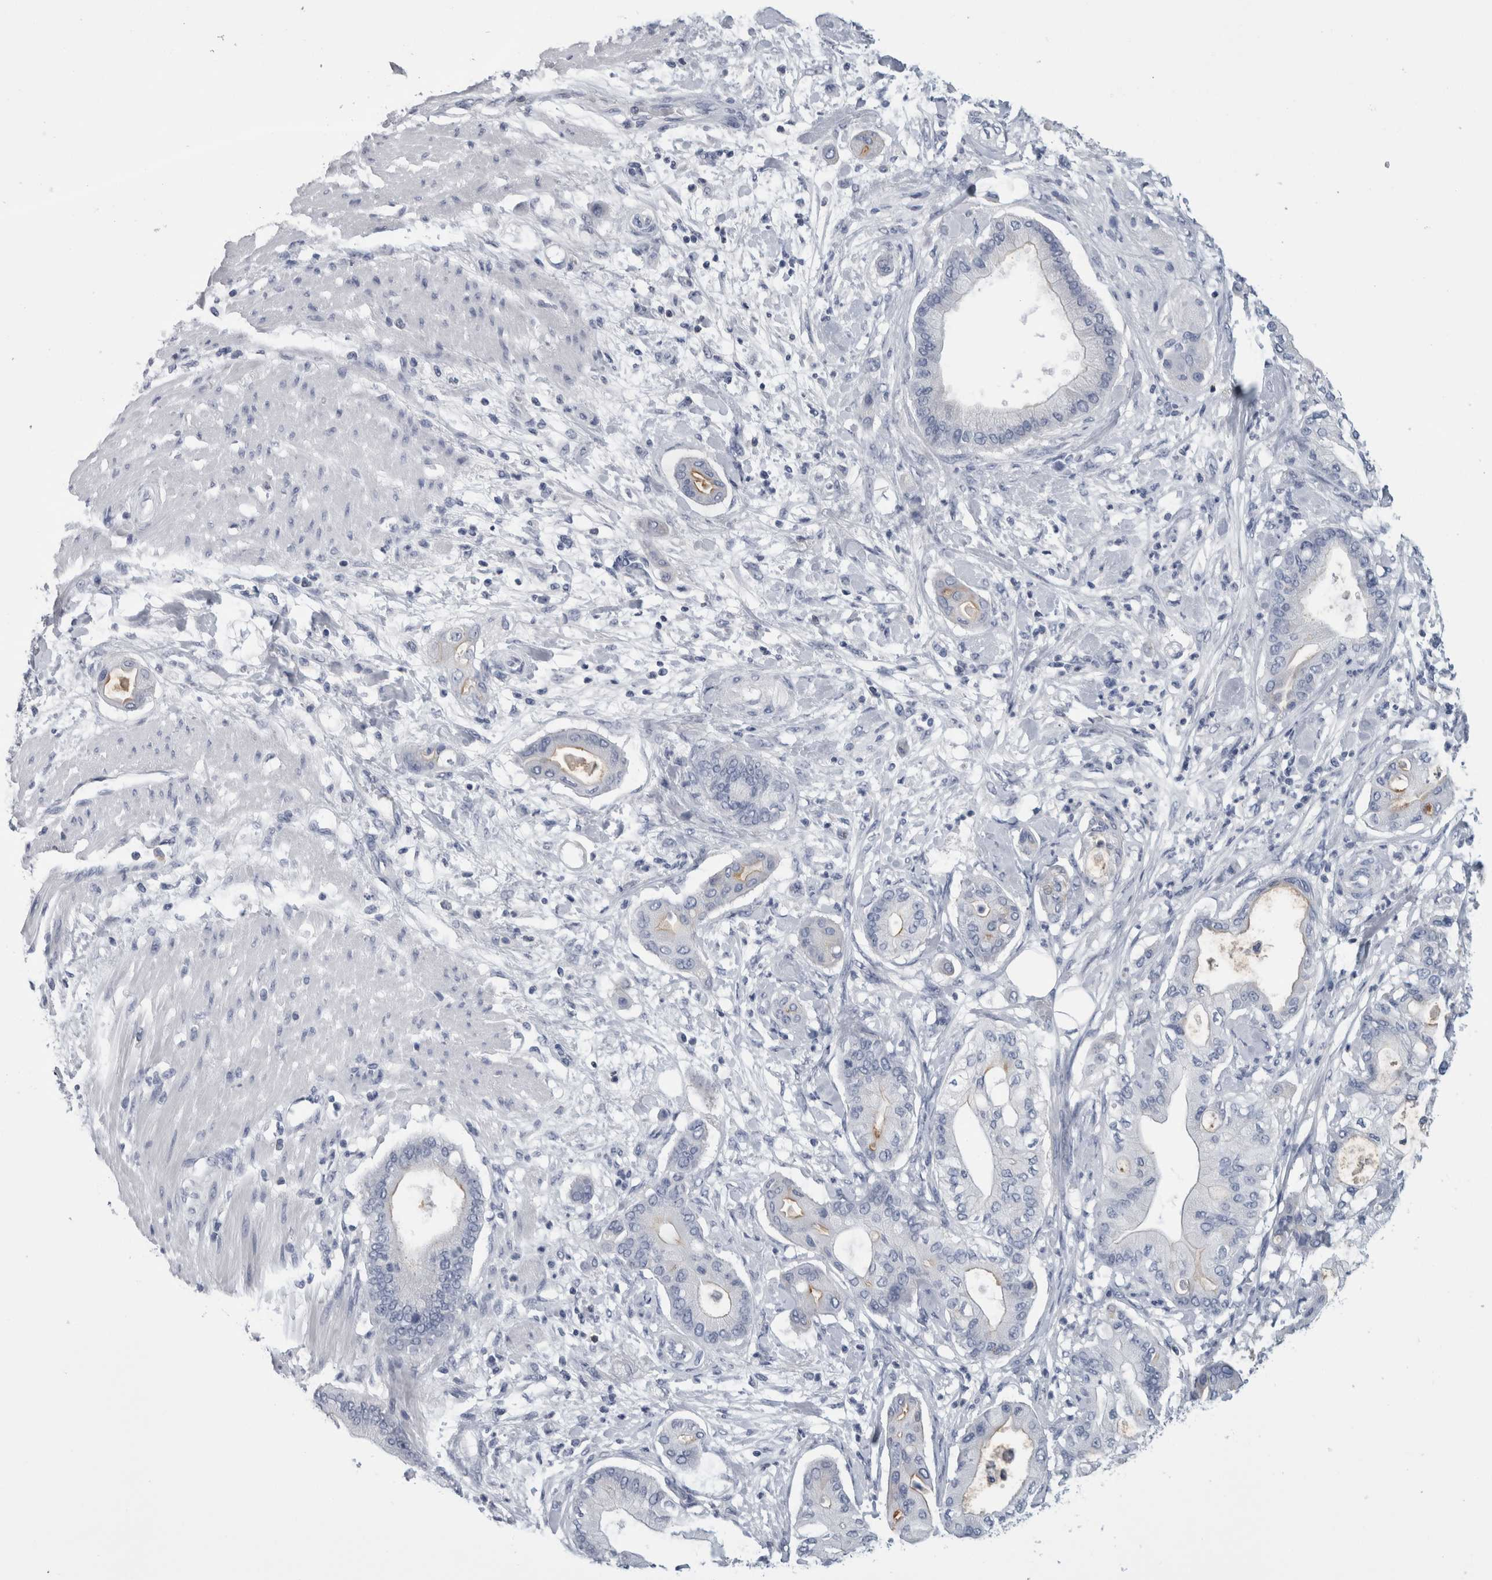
{"staining": {"intensity": "negative", "quantity": "none", "location": "none"}, "tissue": "pancreatic cancer", "cell_type": "Tumor cells", "image_type": "cancer", "snomed": [{"axis": "morphology", "description": "Adenocarcinoma, NOS"}, {"axis": "morphology", "description": "Adenocarcinoma, metastatic, NOS"}, {"axis": "topography", "description": "Lymph node"}, {"axis": "topography", "description": "Pancreas"}, {"axis": "topography", "description": "Duodenum"}], "caption": "Protein analysis of pancreatic cancer shows no significant positivity in tumor cells.", "gene": "ANKFY1", "patient": {"sex": "female", "age": 64}}